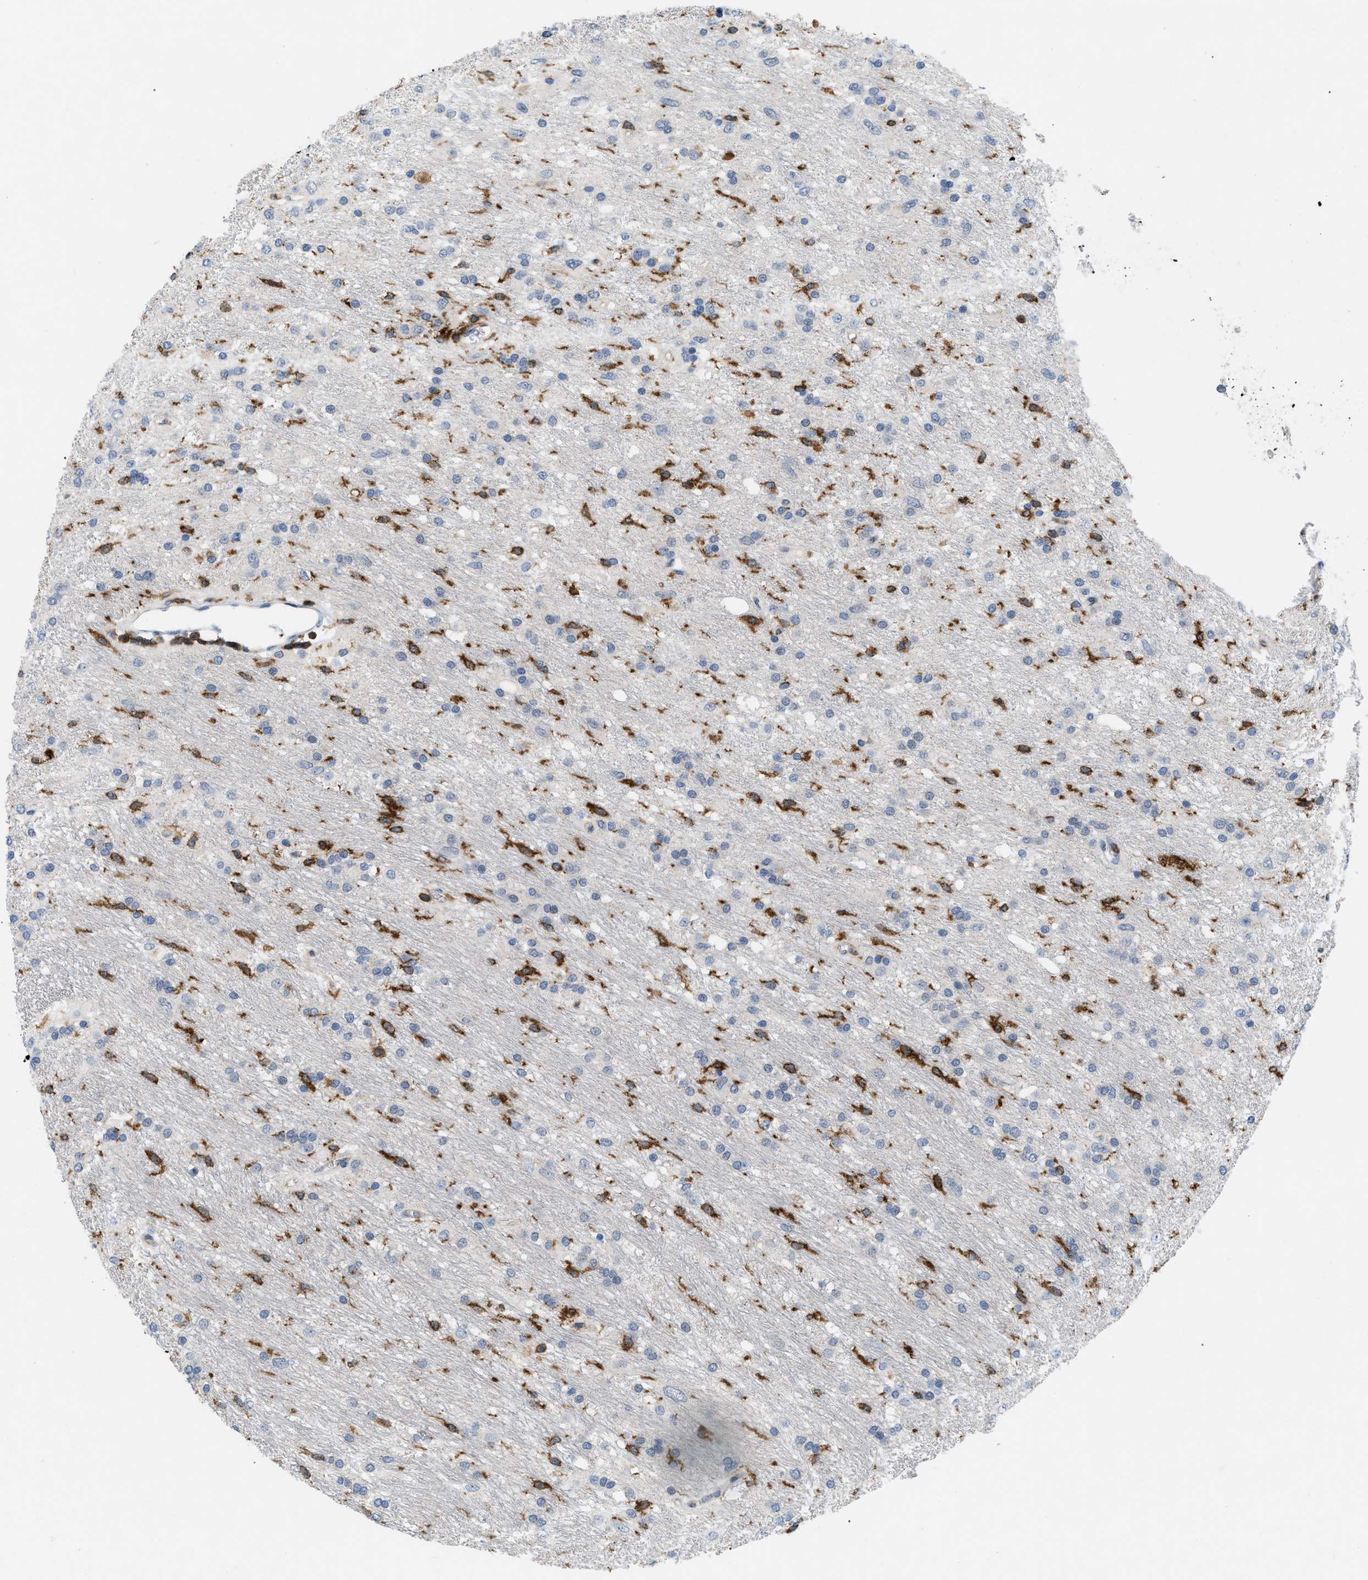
{"staining": {"intensity": "negative", "quantity": "none", "location": "none"}, "tissue": "glioma", "cell_type": "Tumor cells", "image_type": "cancer", "snomed": [{"axis": "morphology", "description": "Glioma, malignant, Low grade"}, {"axis": "topography", "description": "Brain"}], "caption": "A high-resolution photomicrograph shows immunohistochemistry staining of malignant glioma (low-grade), which displays no significant expression in tumor cells.", "gene": "INPP5D", "patient": {"sex": "male", "age": 77}}